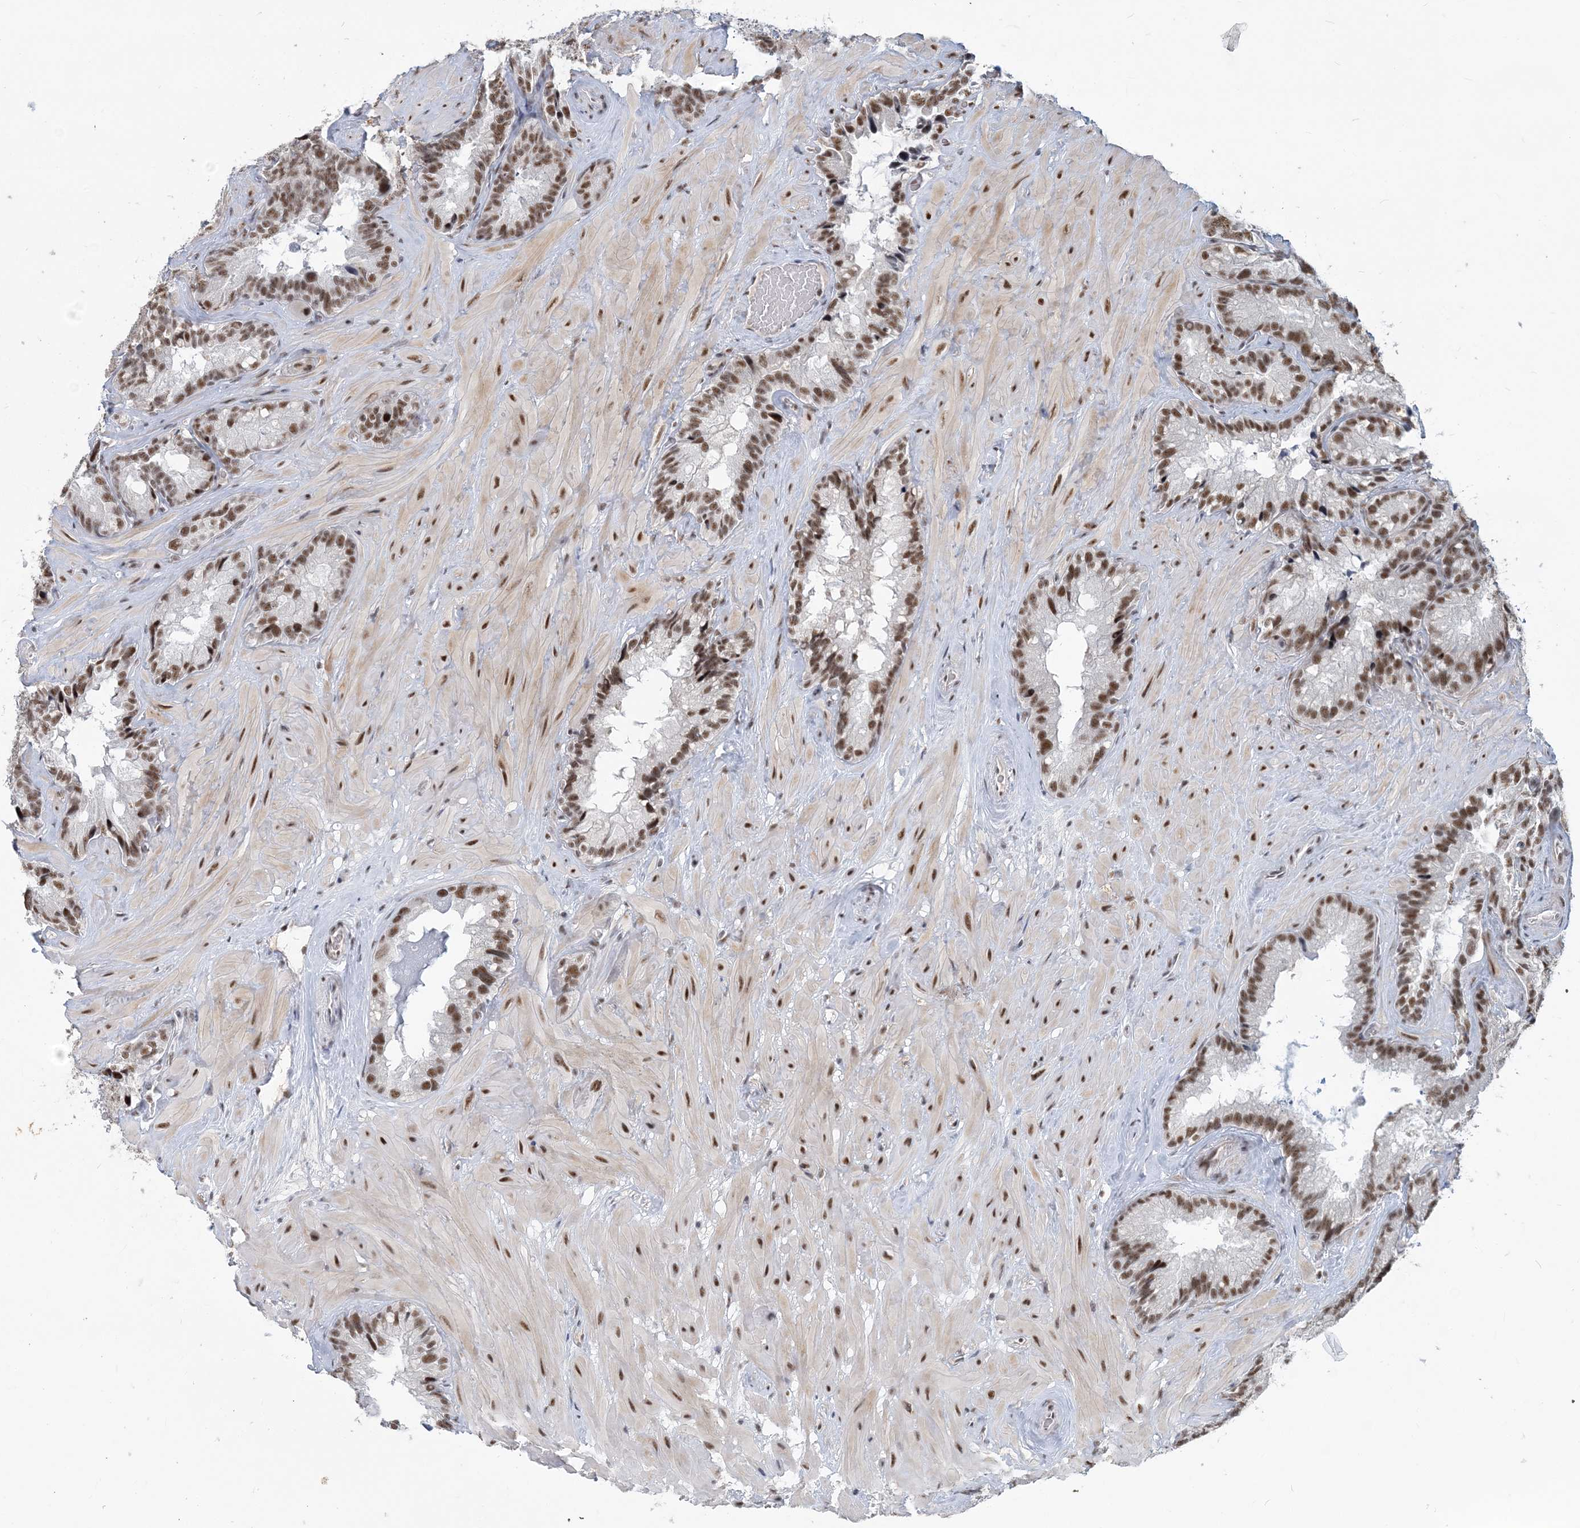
{"staining": {"intensity": "strong", "quantity": ">75%", "location": "nuclear"}, "tissue": "seminal vesicle", "cell_type": "Glandular cells", "image_type": "normal", "snomed": [{"axis": "morphology", "description": "Normal tissue, NOS"}, {"axis": "topography", "description": "Prostate"}, {"axis": "topography", "description": "Seminal veicle"}], "caption": "IHC micrograph of benign human seminal vesicle stained for a protein (brown), which demonstrates high levels of strong nuclear expression in approximately >75% of glandular cells.", "gene": "PLRG1", "patient": {"sex": "male", "age": 68}}